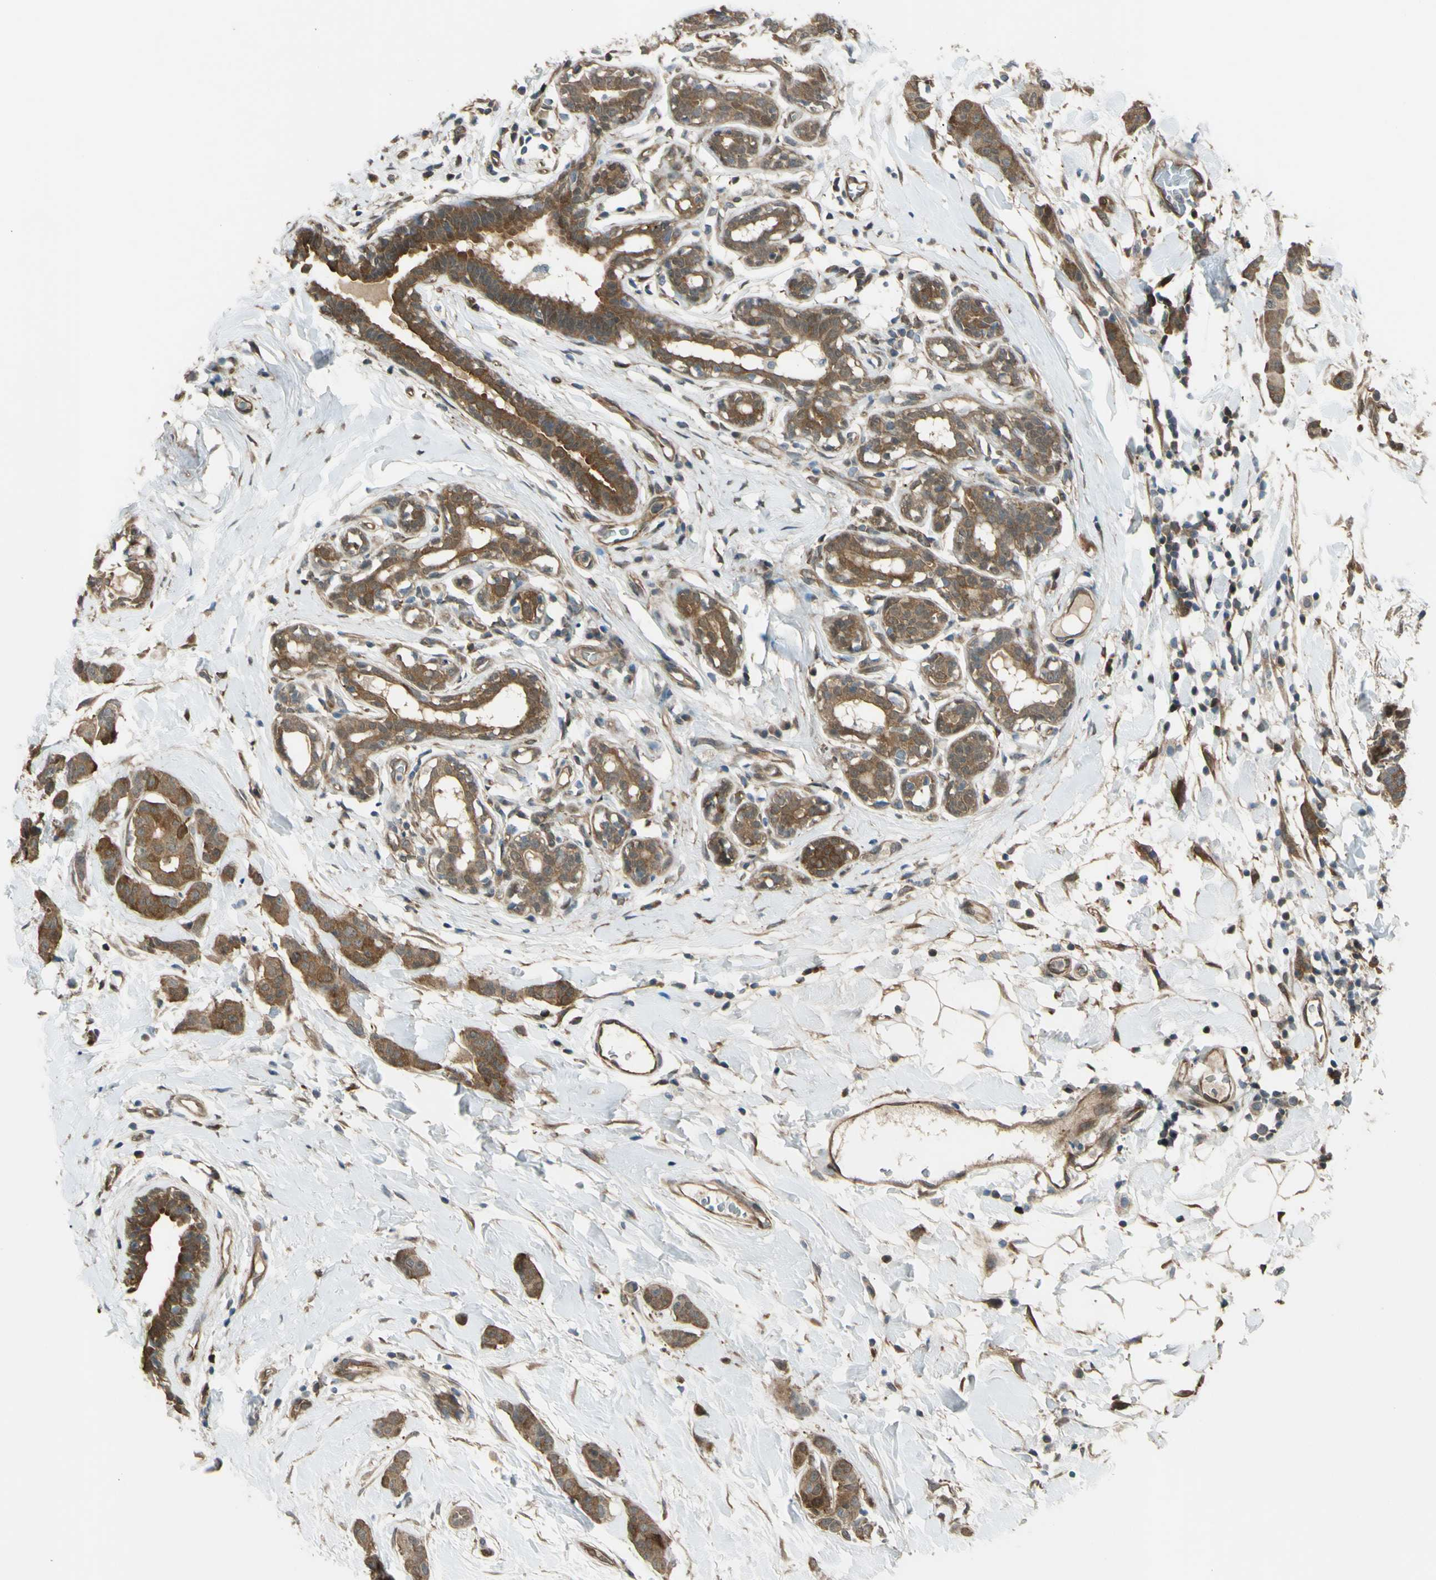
{"staining": {"intensity": "moderate", "quantity": ">75%", "location": "cytoplasmic/membranous"}, "tissue": "breast cancer", "cell_type": "Tumor cells", "image_type": "cancer", "snomed": [{"axis": "morphology", "description": "Normal tissue, NOS"}, {"axis": "morphology", "description": "Duct carcinoma"}, {"axis": "topography", "description": "Breast"}], "caption": "This photomicrograph demonstrates intraductal carcinoma (breast) stained with IHC to label a protein in brown. The cytoplasmic/membranous of tumor cells show moderate positivity for the protein. Nuclei are counter-stained blue.", "gene": "YWHAQ", "patient": {"sex": "female", "age": 40}}